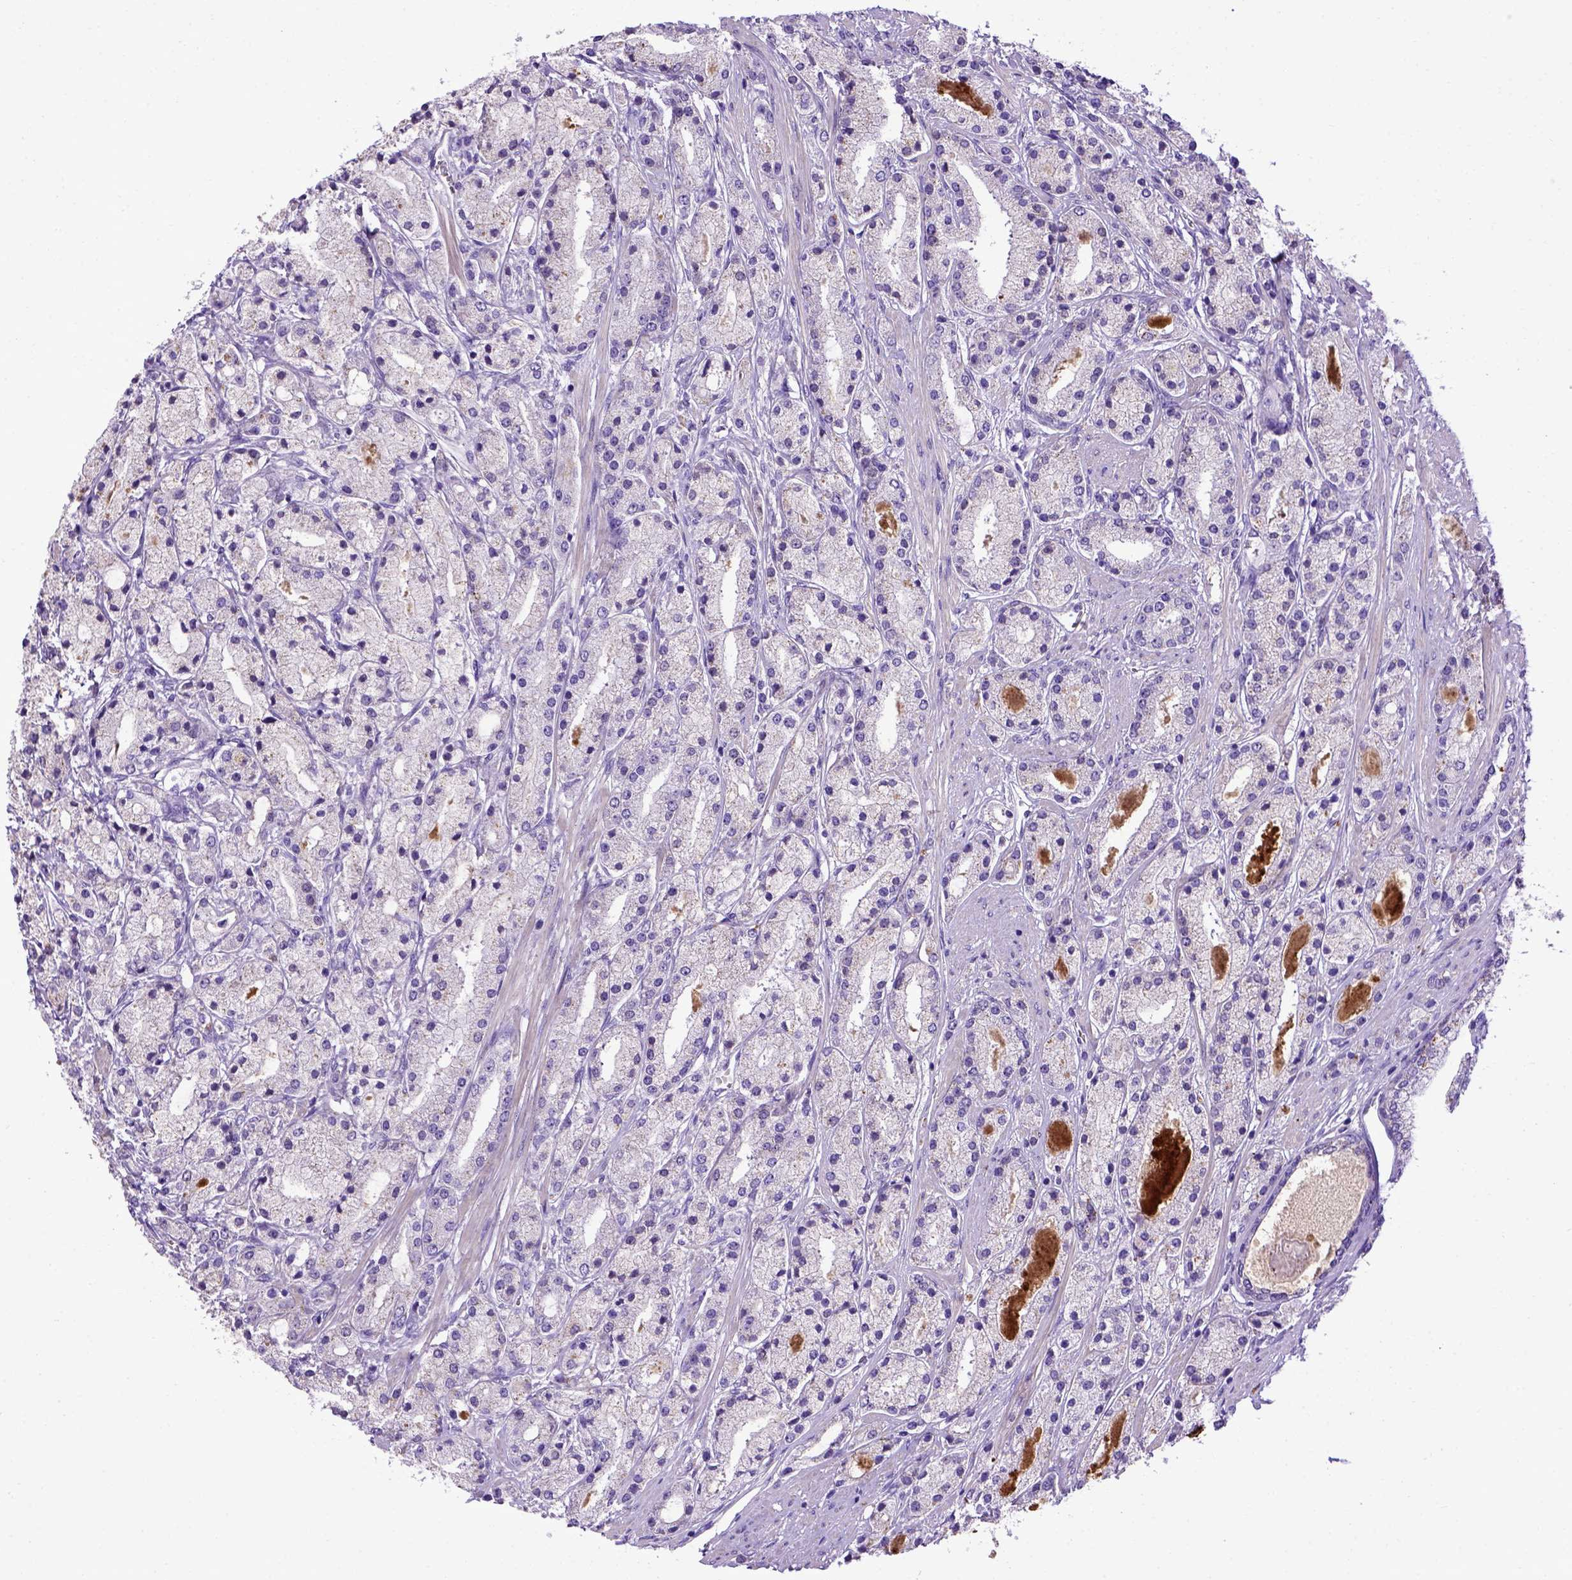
{"staining": {"intensity": "negative", "quantity": "none", "location": "none"}, "tissue": "prostate cancer", "cell_type": "Tumor cells", "image_type": "cancer", "snomed": [{"axis": "morphology", "description": "Adenocarcinoma, High grade"}, {"axis": "topography", "description": "Prostate"}], "caption": "Prostate adenocarcinoma (high-grade) was stained to show a protein in brown. There is no significant staining in tumor cells.", "gene": "ADAM12", "patient": {"sex": "male", "age": 67}}